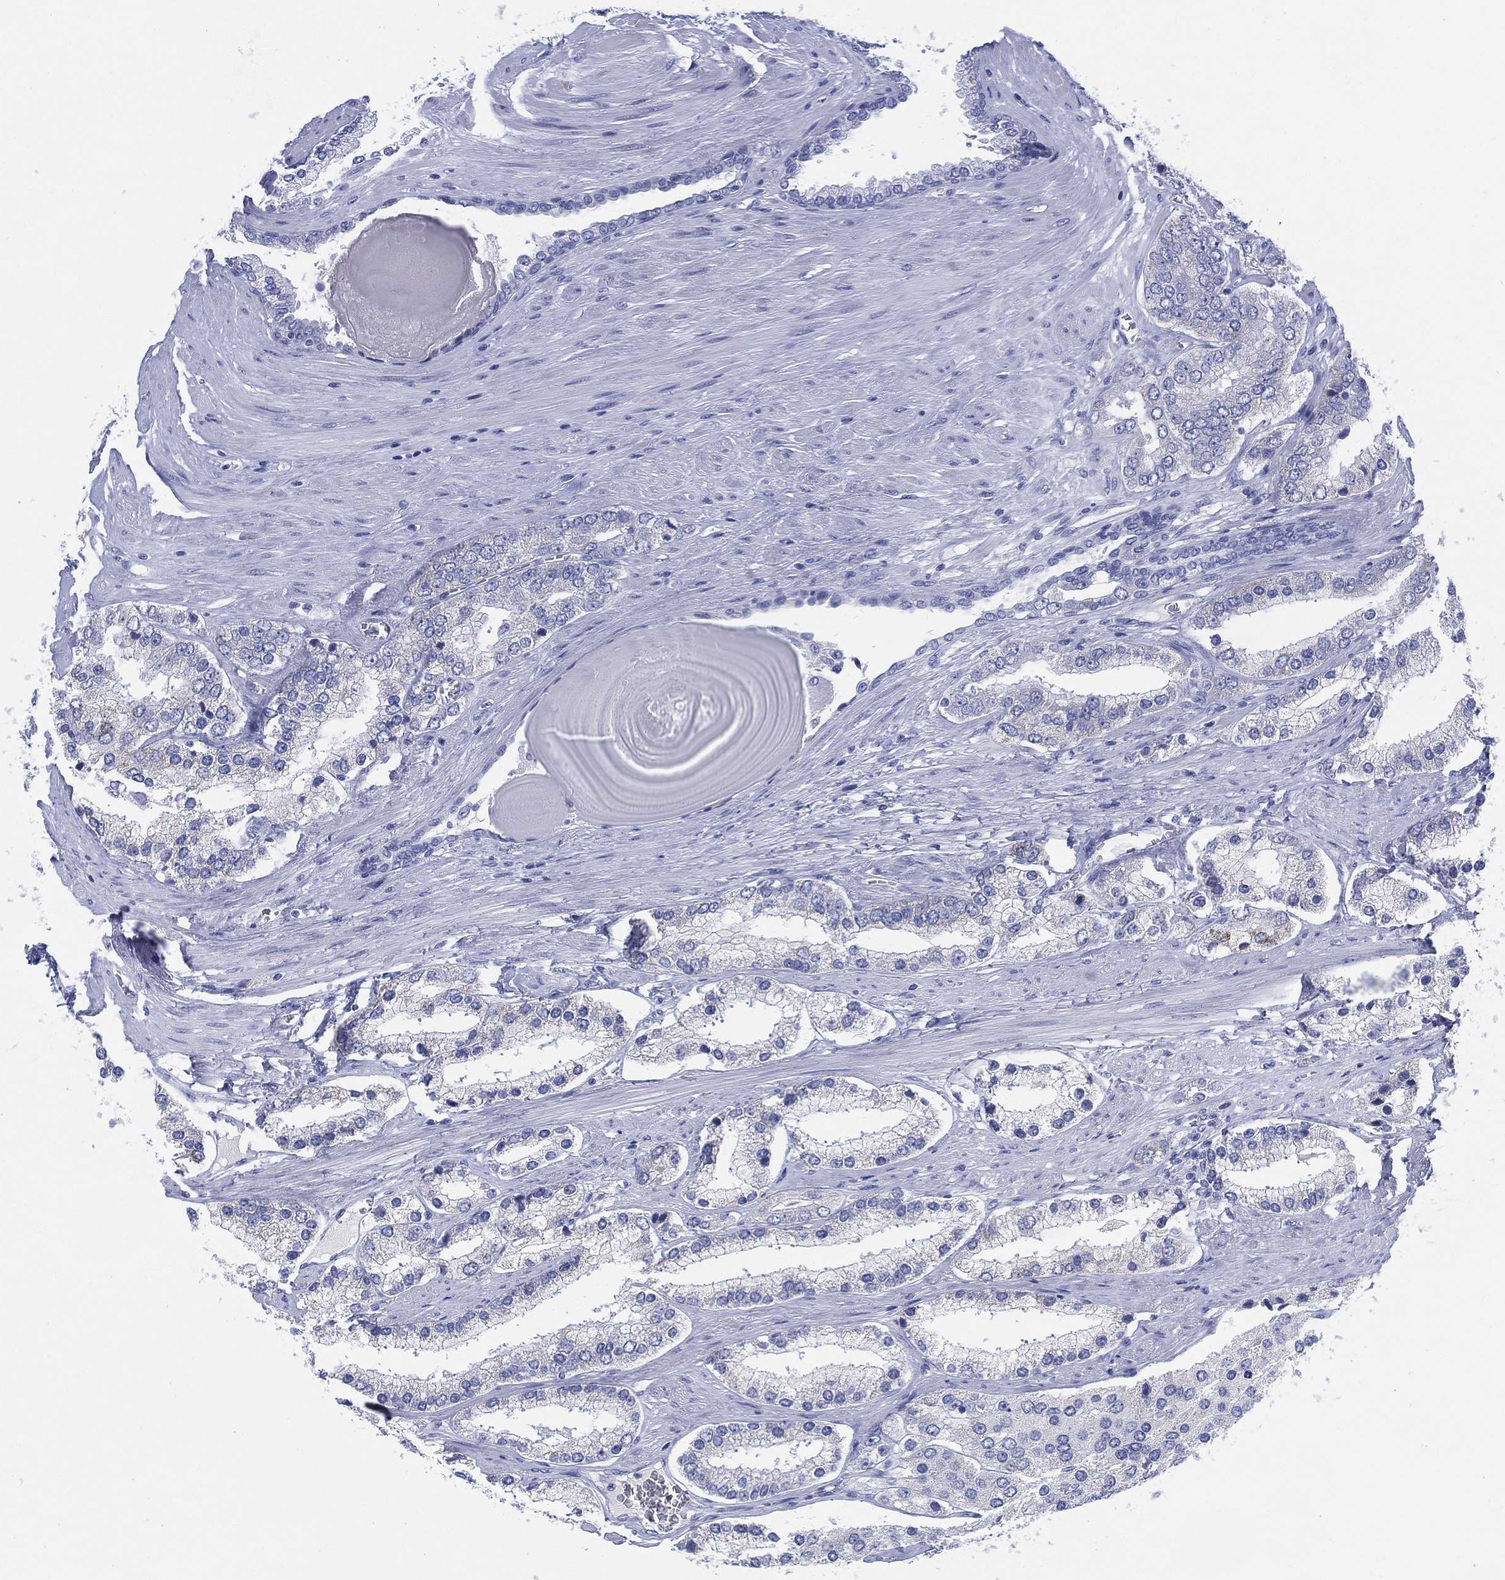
{"staining": {"intensity": "negative", "quantity": "none", "location": "none"}, "tissue": "prostate cancer", "cell_type": "Tumor cells", "image_type": "cancer", "snomed": [{"axis": "morphology", "description": "Adenocarcinoma, Low grade"}, {"axis": "topography", "description": "Prostate"}], "caption": "Tumor cells are negative for protein expression in human adenocarcinoma (low-grade) (prostate).", "gene": "SLC9C2", "patient": {"sex": "male", "age": 69}}